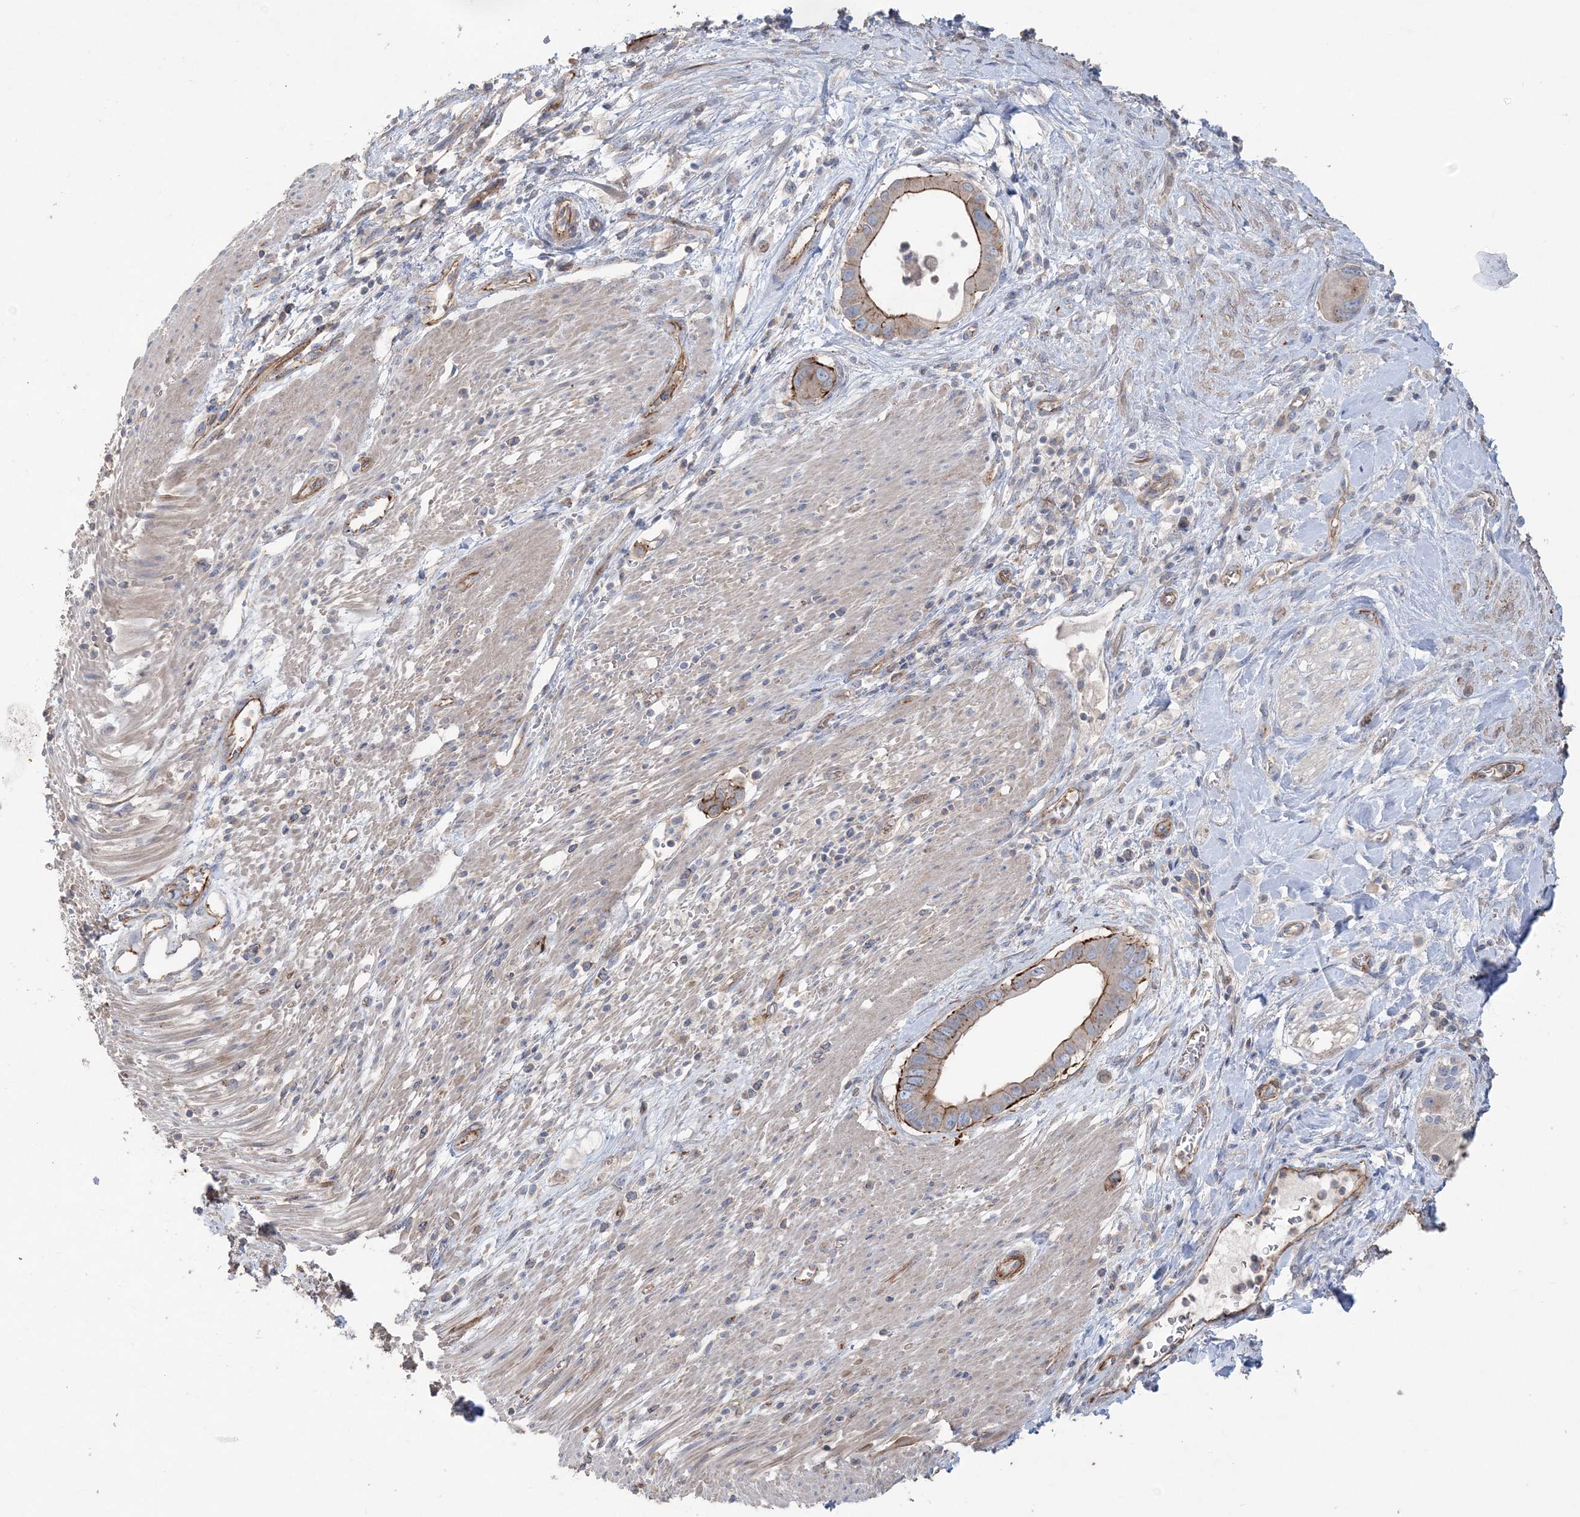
{"staining": {"intensity": "moderate", "quantity": ">75%", "location": "cytoplasmic/membranous"}, "tissue": "pancreatic cancer", "cell_type": "Tumor cells", "image_type": "cancer", "snomed": [{"axis": "morphology", "description": "Adenocarcinoma, NOS"}, {"axis": "topography", "description": "Pancreas"}], "caption": "A brown stain highlights moderate cytoplasmic/membranous positivity of a protein in human adenocarcinoma (pancreatic) tumor cells.", "gene": "PIGC", "patient": {"sex": "male", "age": 68}}